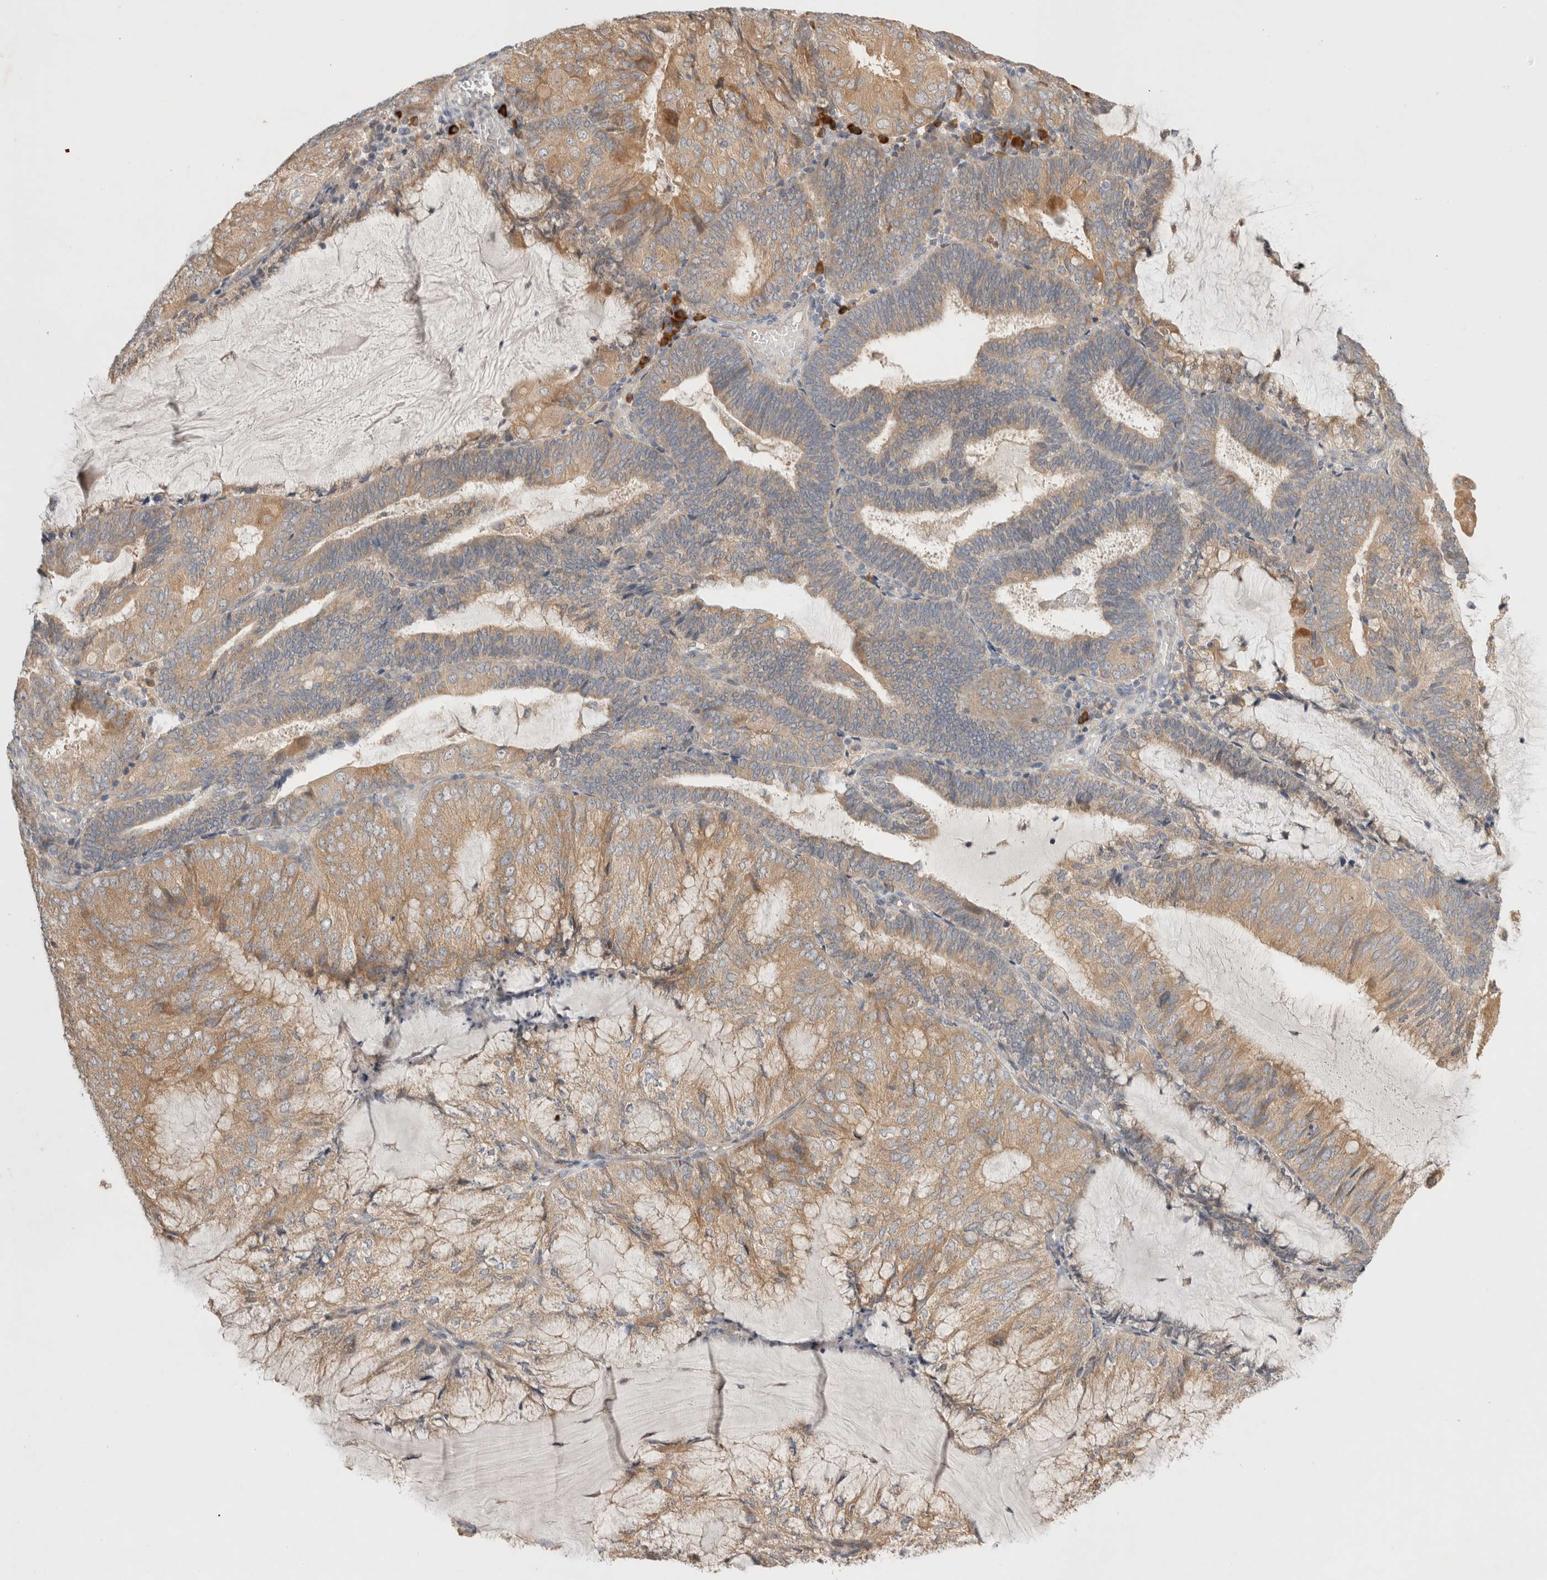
{"staining": {"intensity": "moderate", "quantity": ">75%", "location": "cytoplasmic/membranous"}, "tissue": "endometrial cancer", "cell_type": "Tumor cells", "image_type": "cancer", "snomed": [{"axis": "morphology", "description": "Adenocarcinoma, NOS"}, {"axis": "topography", "description": "Endometrium"}], "caption": "Tumor cells demonstrate medium levels of moderate cytoplasmic/membranous positivity in approximately >75% of cells in human endometrial adenocarcinoma.", "gene": "NEDD4L", "patient": {"sex": "female", "age": 81}}